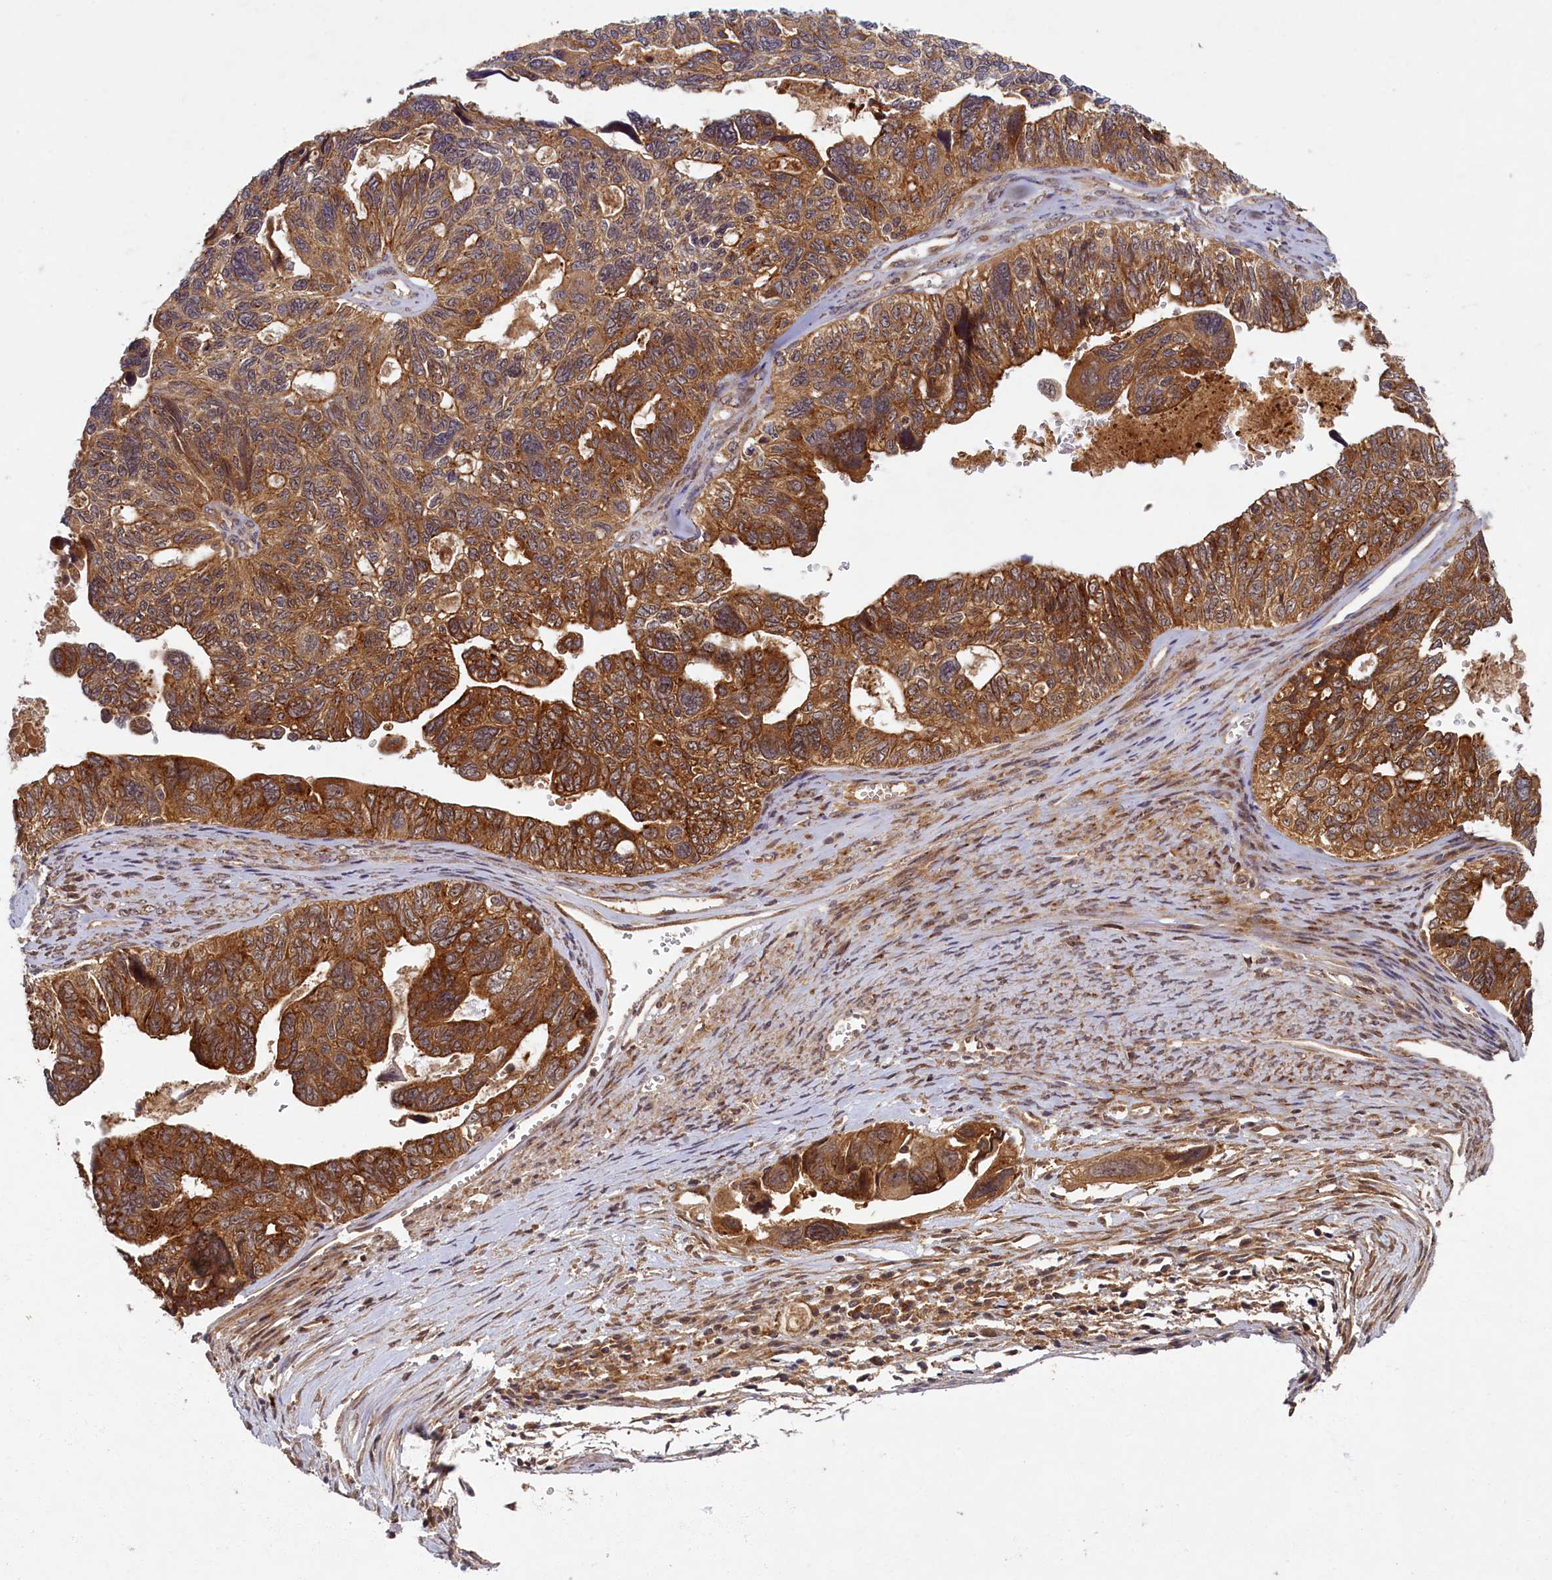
{"staining": {"intensity": "strong", "quantity": ">75%", "location": "cytoplasmic/membranous"}, "tissue": "ovarian cancer", "cell_type": "Tumor cells", "image_type": "cancer", "snomed": [{"axis": "morphology", "description": "Cystadenocarcinoma, serous, NOS"}, {"axis": "topography", "description": "Ovary"}], "caption": "Brown immunohistochemical staining in serous cystadenocarcinoma (ovarian) demonstrates strong cytoplasmic/membranous expression in approximately >75% of tumor cells. (DAB = brown stain, brightfield microscopy at high magnification).", "gene": "BICD1", "patient": {"sex": "female", "age": 79}}